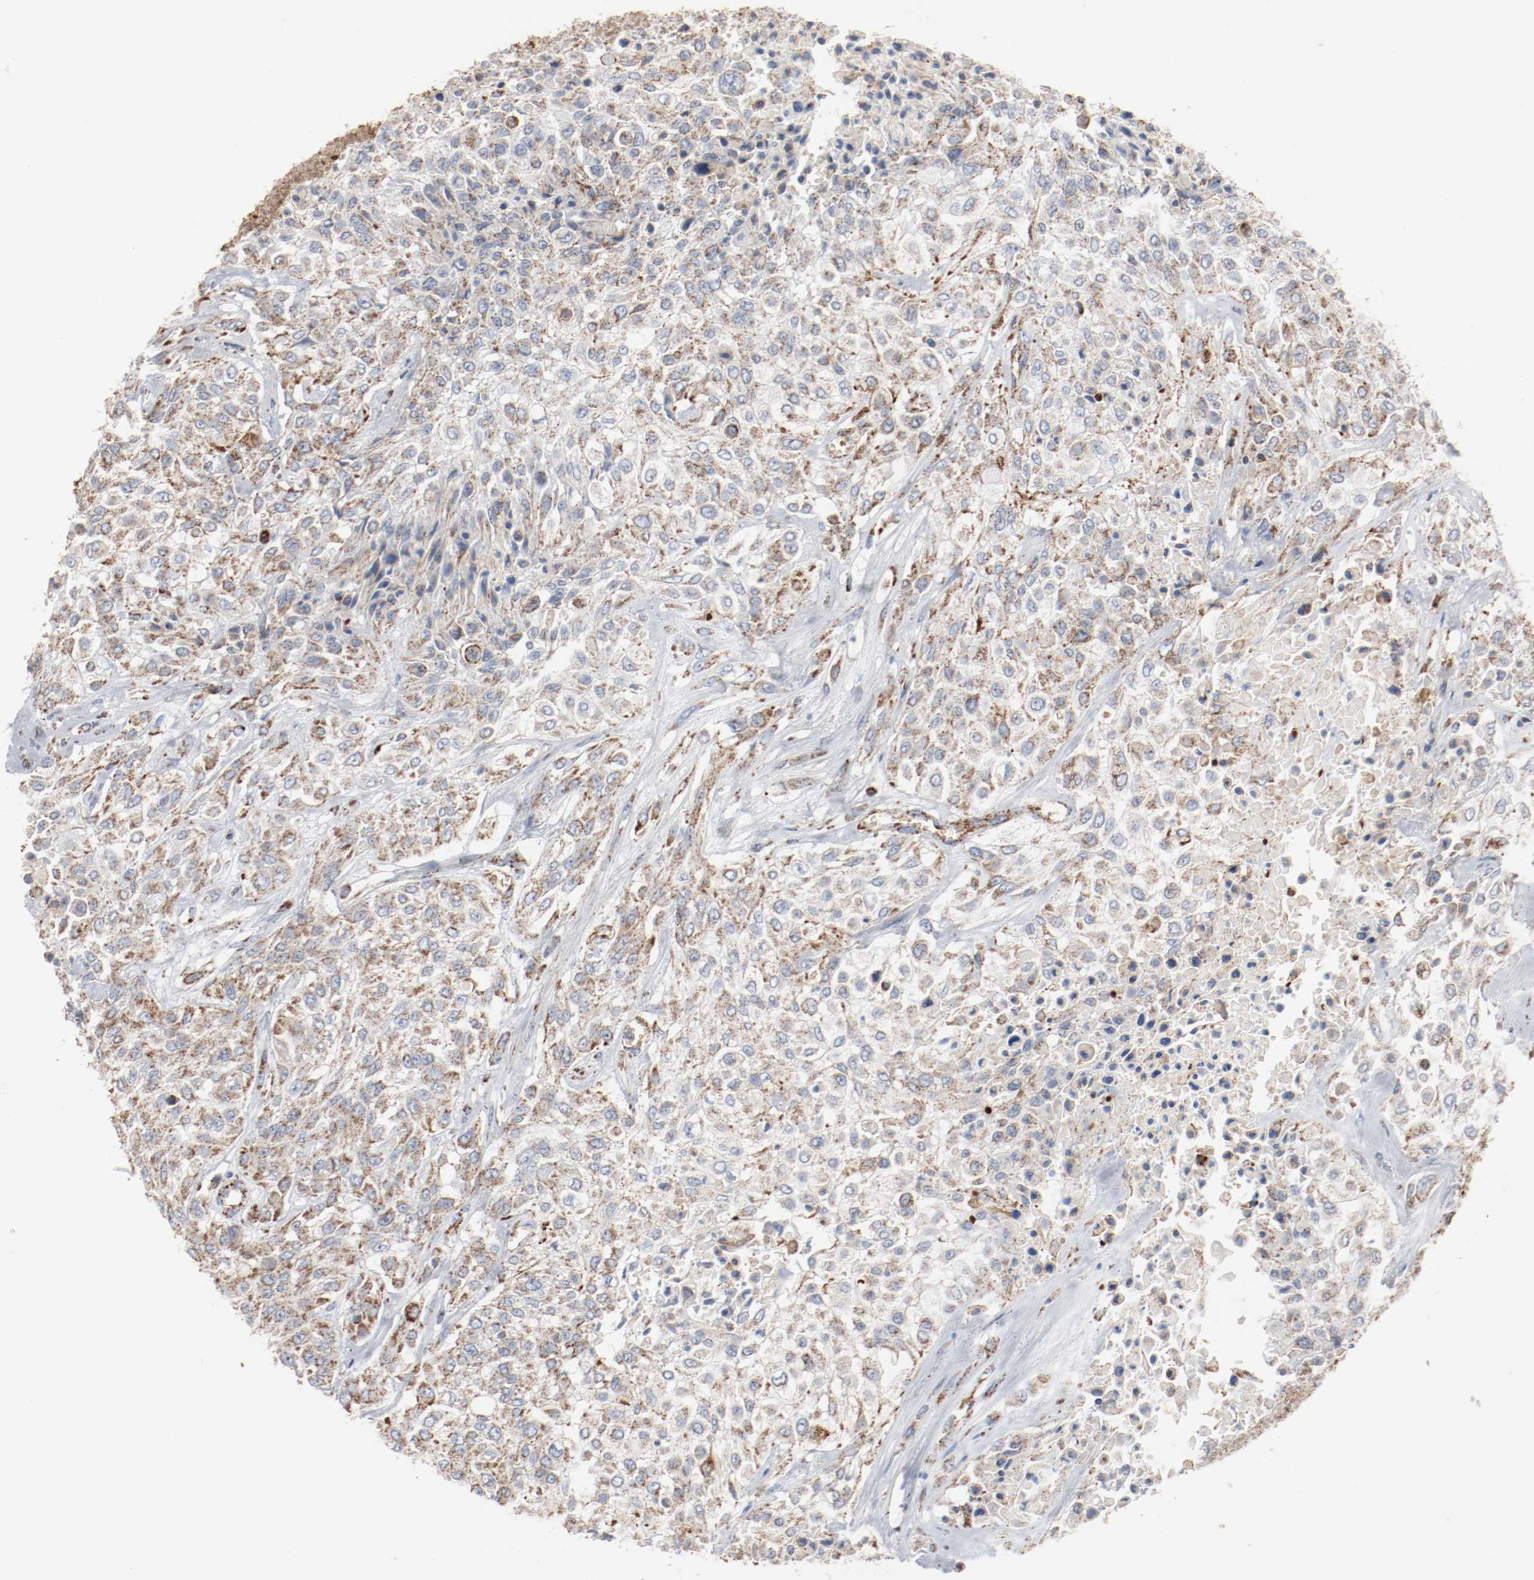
{"staining": {"intensity": "moderate", "quantity": ">75%", "location": "cytoplasmic/membranous"}, "tissue": "urothelial cancer", "cell_type": "Tumor cells", "image_type": "cancer", "snomed": [{"axis": "morphology", "description": "Urothelial carcinoma, High grade"}, {"axis": "topography", "description": "Urinary bladder"}], "caption": "Human high-grade urothelial carcinoma stained with a protein marker demonstrates moderate staining in tumor cells.", "gene": "NDUFB8", "patient": {"sex": "male", "age": 57}}